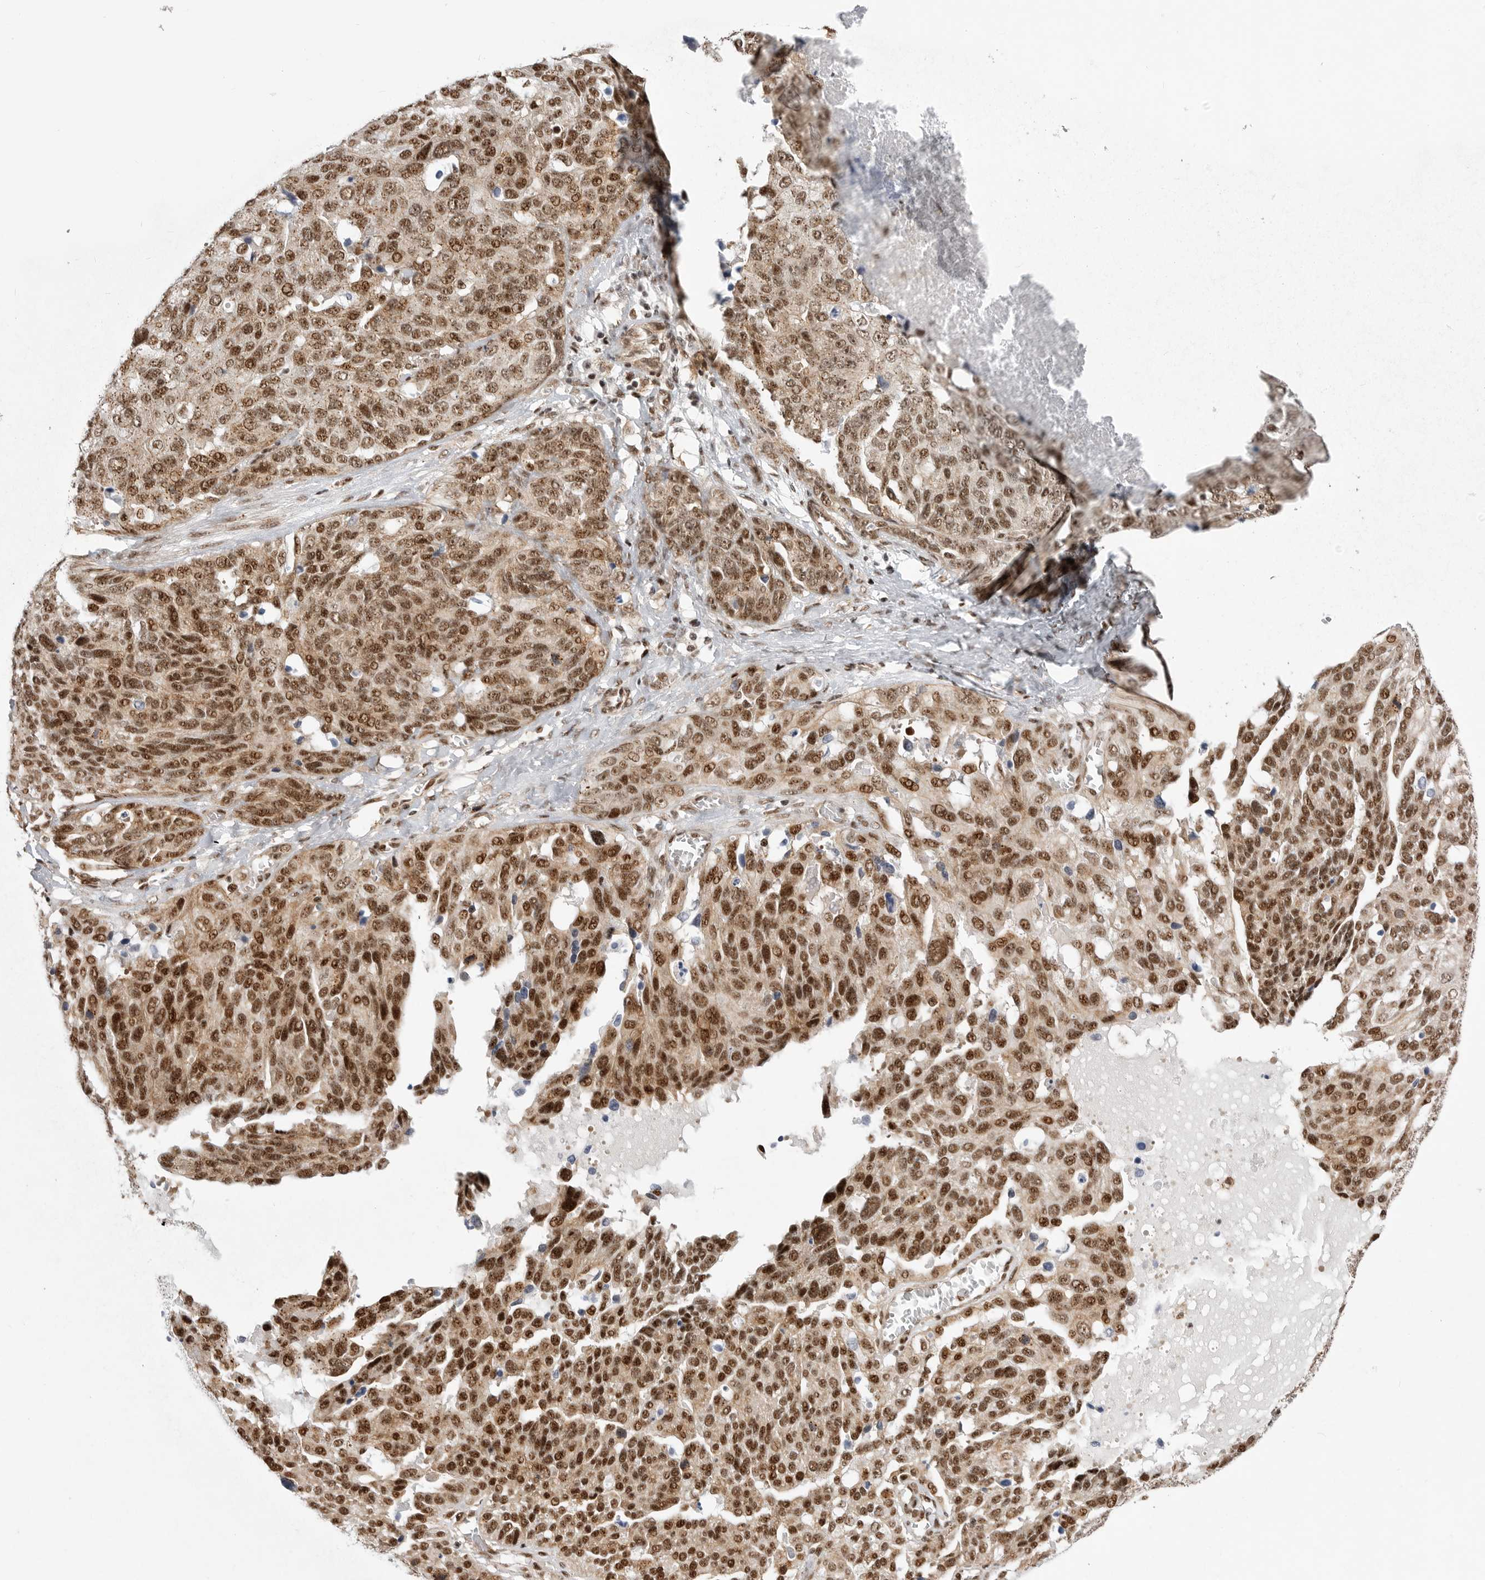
{"staining": {"intensity": "strong", "quantity": ">75%", "location": "nuclear"}, "tissue": "ovarian cancer", "cell_type": "Tumor cells", "image_type": "cancer", "snomed": [{"axis": "morphology", "description": "Cystadenocarcinoma, serous, NOS"}, {"axis": "topography", "description": "Ovary"}], "caption": "This photomicrograph demonstrates IHC staining of human serous cystadenocarcinoma (ovarian), with high strong nuclear staining in about >75% of tumor cells.", "gene": "GPATCH2", "patient": {"sex": "female", "age": 44}}